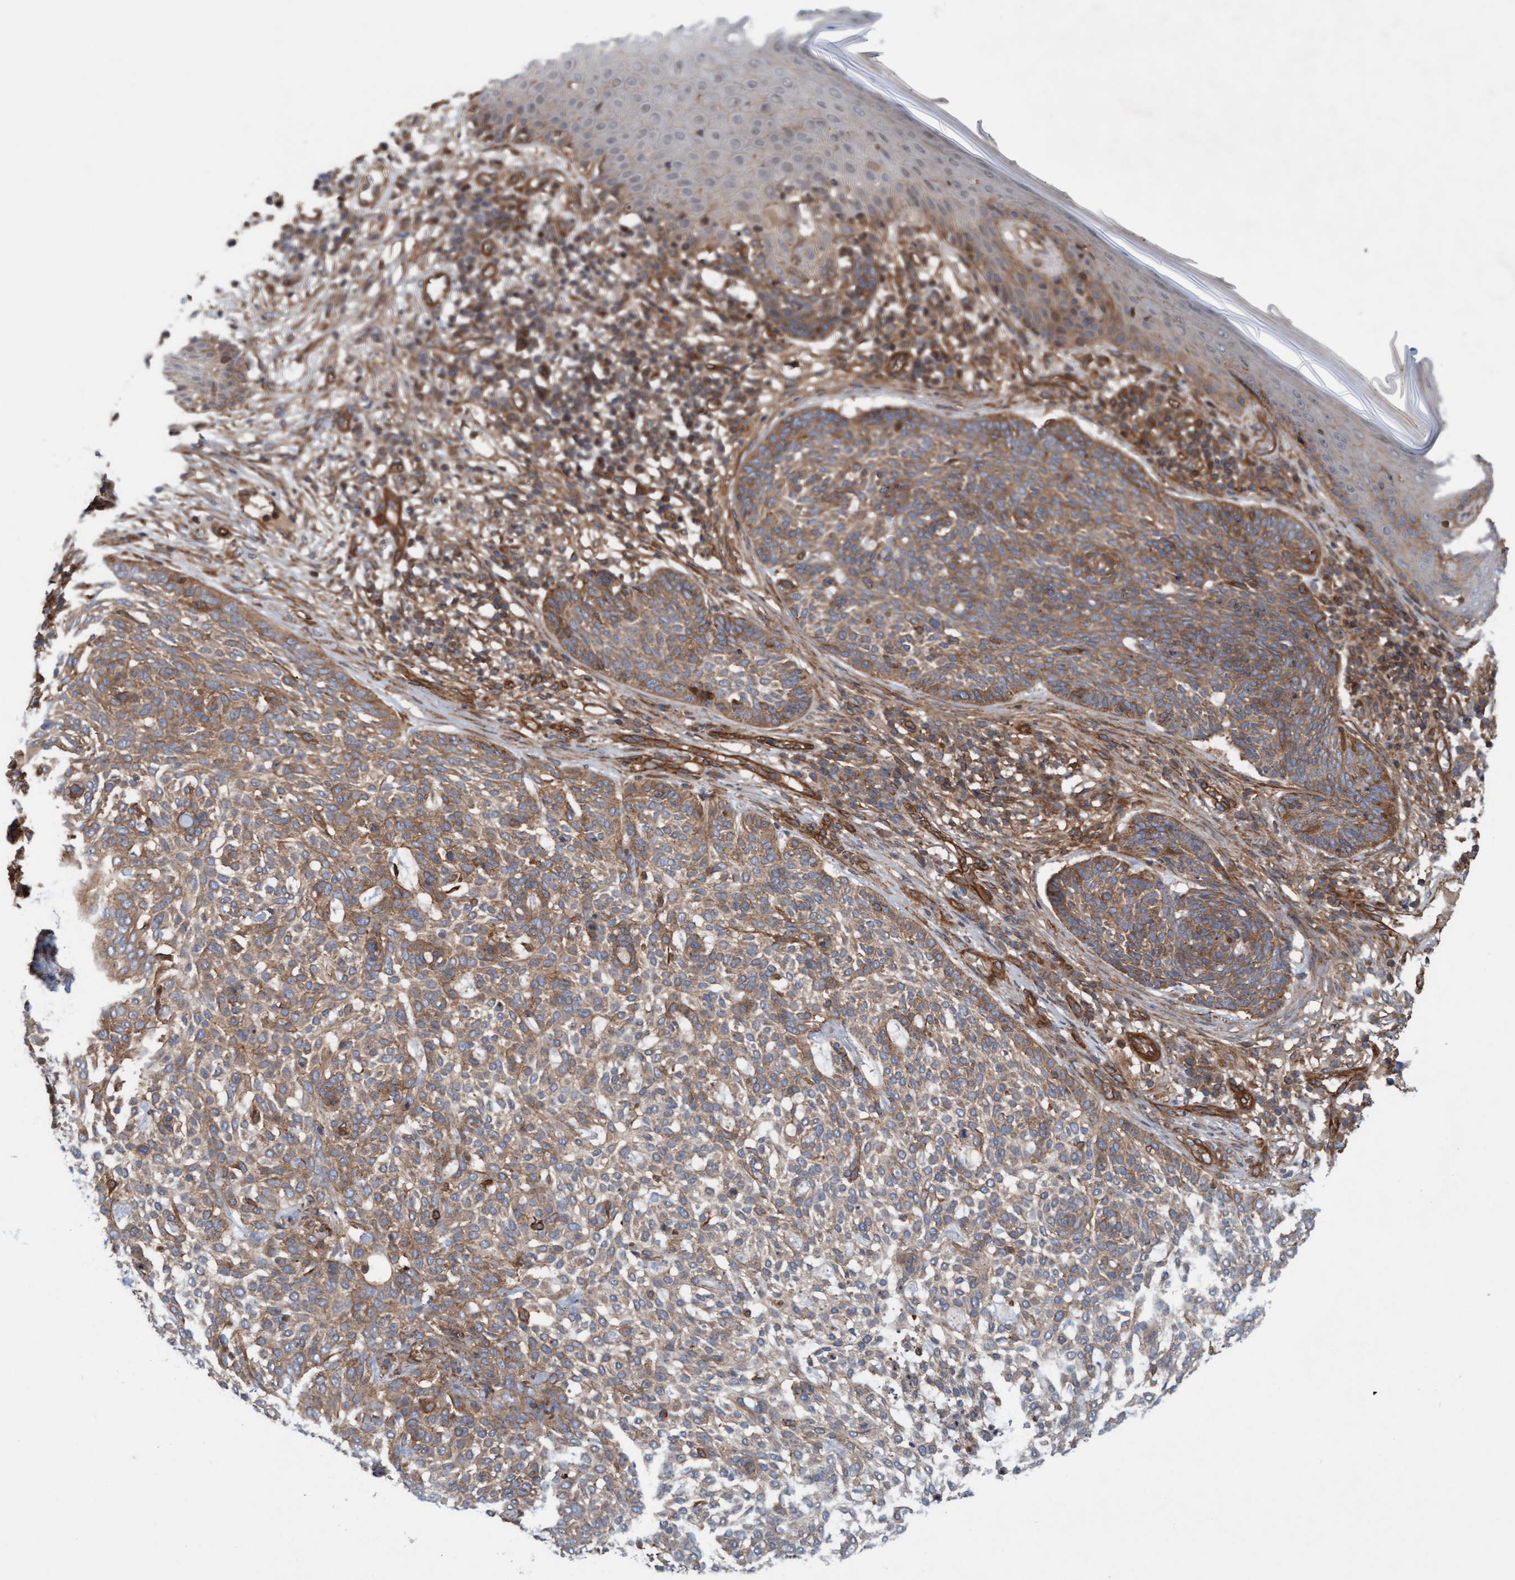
{"staining": {"intensity": "moderate", "quantity": ">75%", "location": "cytoplasmic/membranous"}, "tissue": "skin cancer", "cell_type": "Tumor cells", "image_type": "cancer", "snomed": [{"axis": "morphology", "description": "Basal cell carcinoma"}, {"axis": "topography", "description": "Skin"}], "caption": "Approximately >75% of tumor cells in human skin cancer exhibit moderate cytoplasmic/membranous protein staining as visualized by brown immunohistochemical staining.", "gene": "ERAL1", "patient": {"sex": "female", "age": 64}}